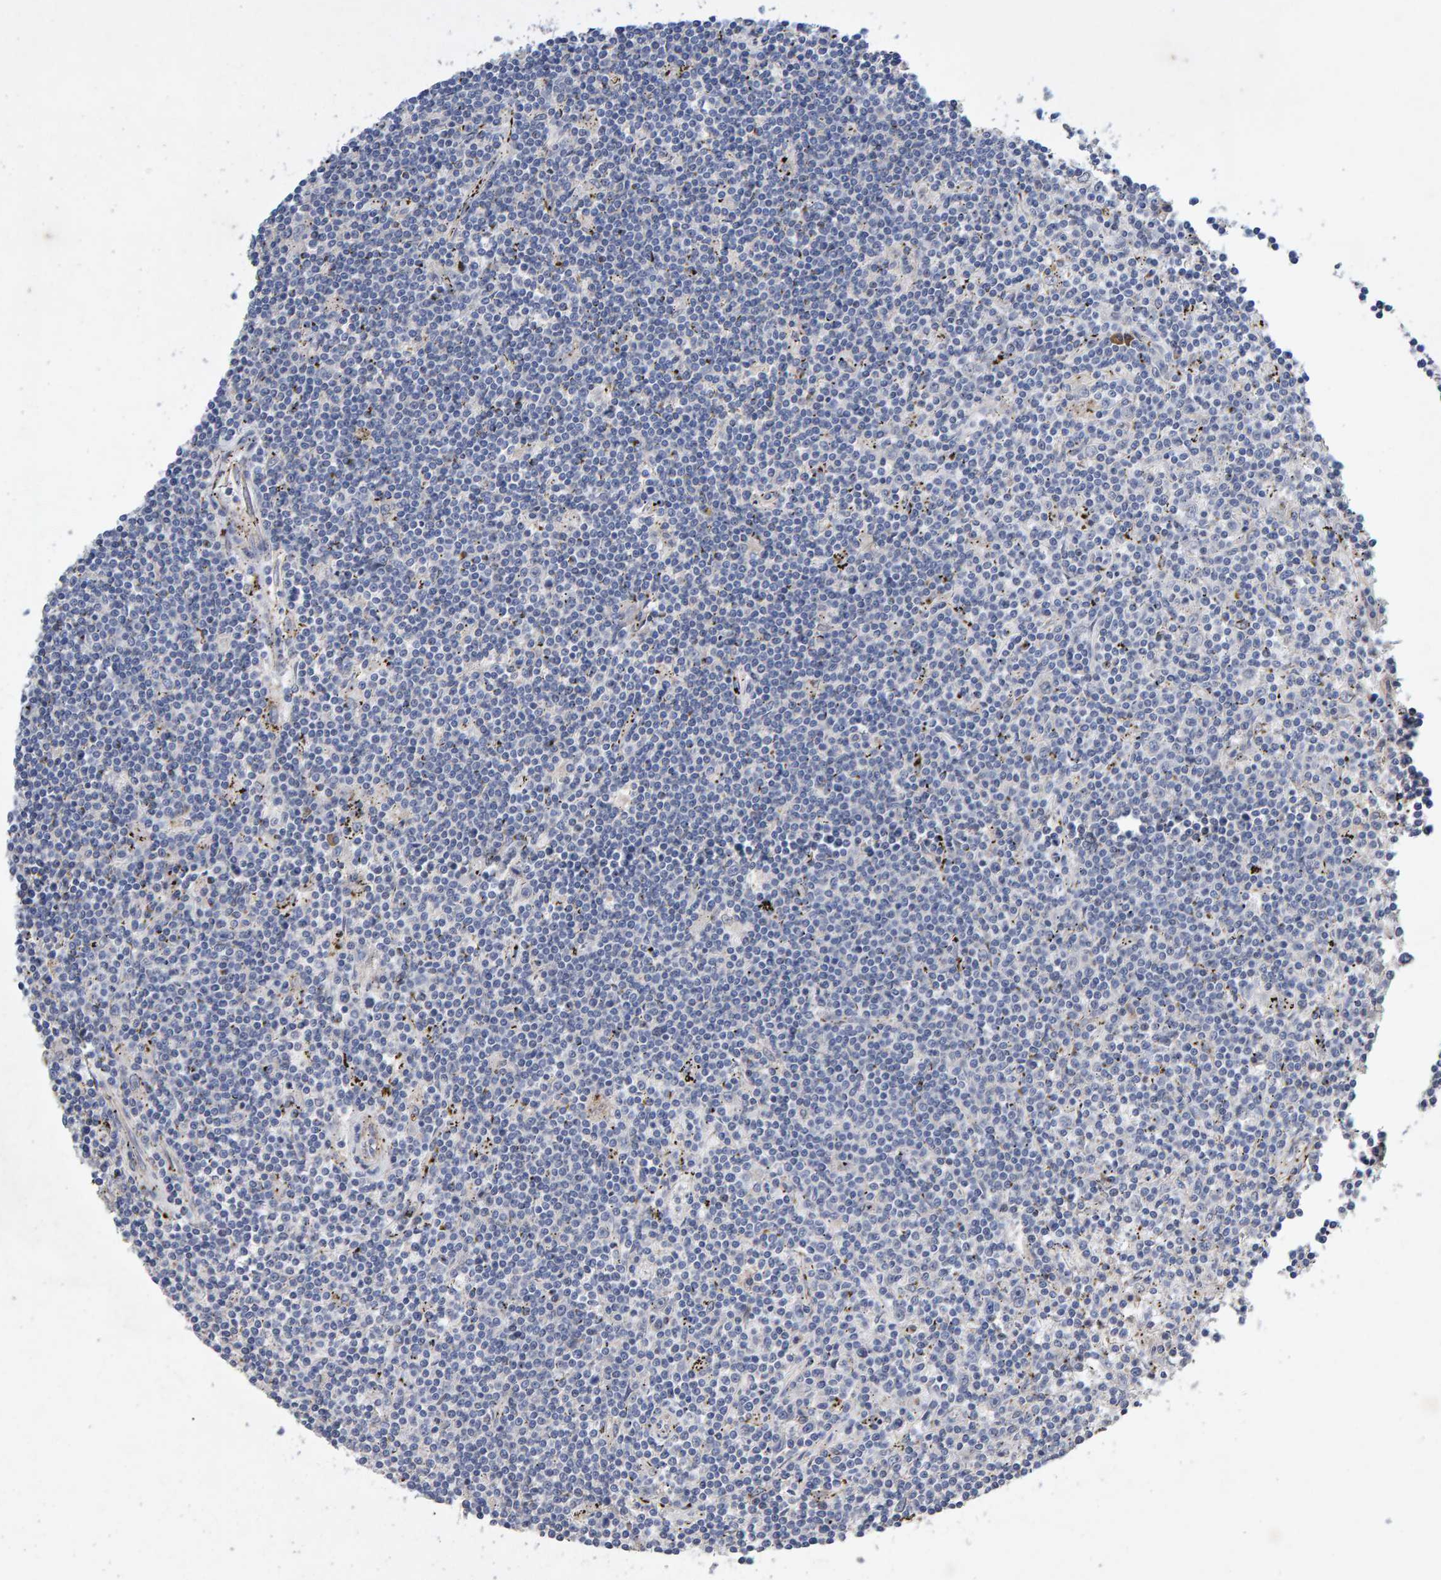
{"staining": {"intensity": "negative", "quantity": "none", "location": "none"}, "tissue": "lymphoma", "cell_type": "Tumor cells", "image_type": "cancer", "snomed": [{"axis": "morphology", "description": "Malignant lymphoma, non-Hodgkin's type, Low grade"}, {"axis": "topography", "description": "Spleen"}], "caption": "The immunohistochemistry image has no significant staining in tumor cells of lymphoma tissue.", "gene": "EFR3A", "patient": {"sex": "male", "age": 76}}